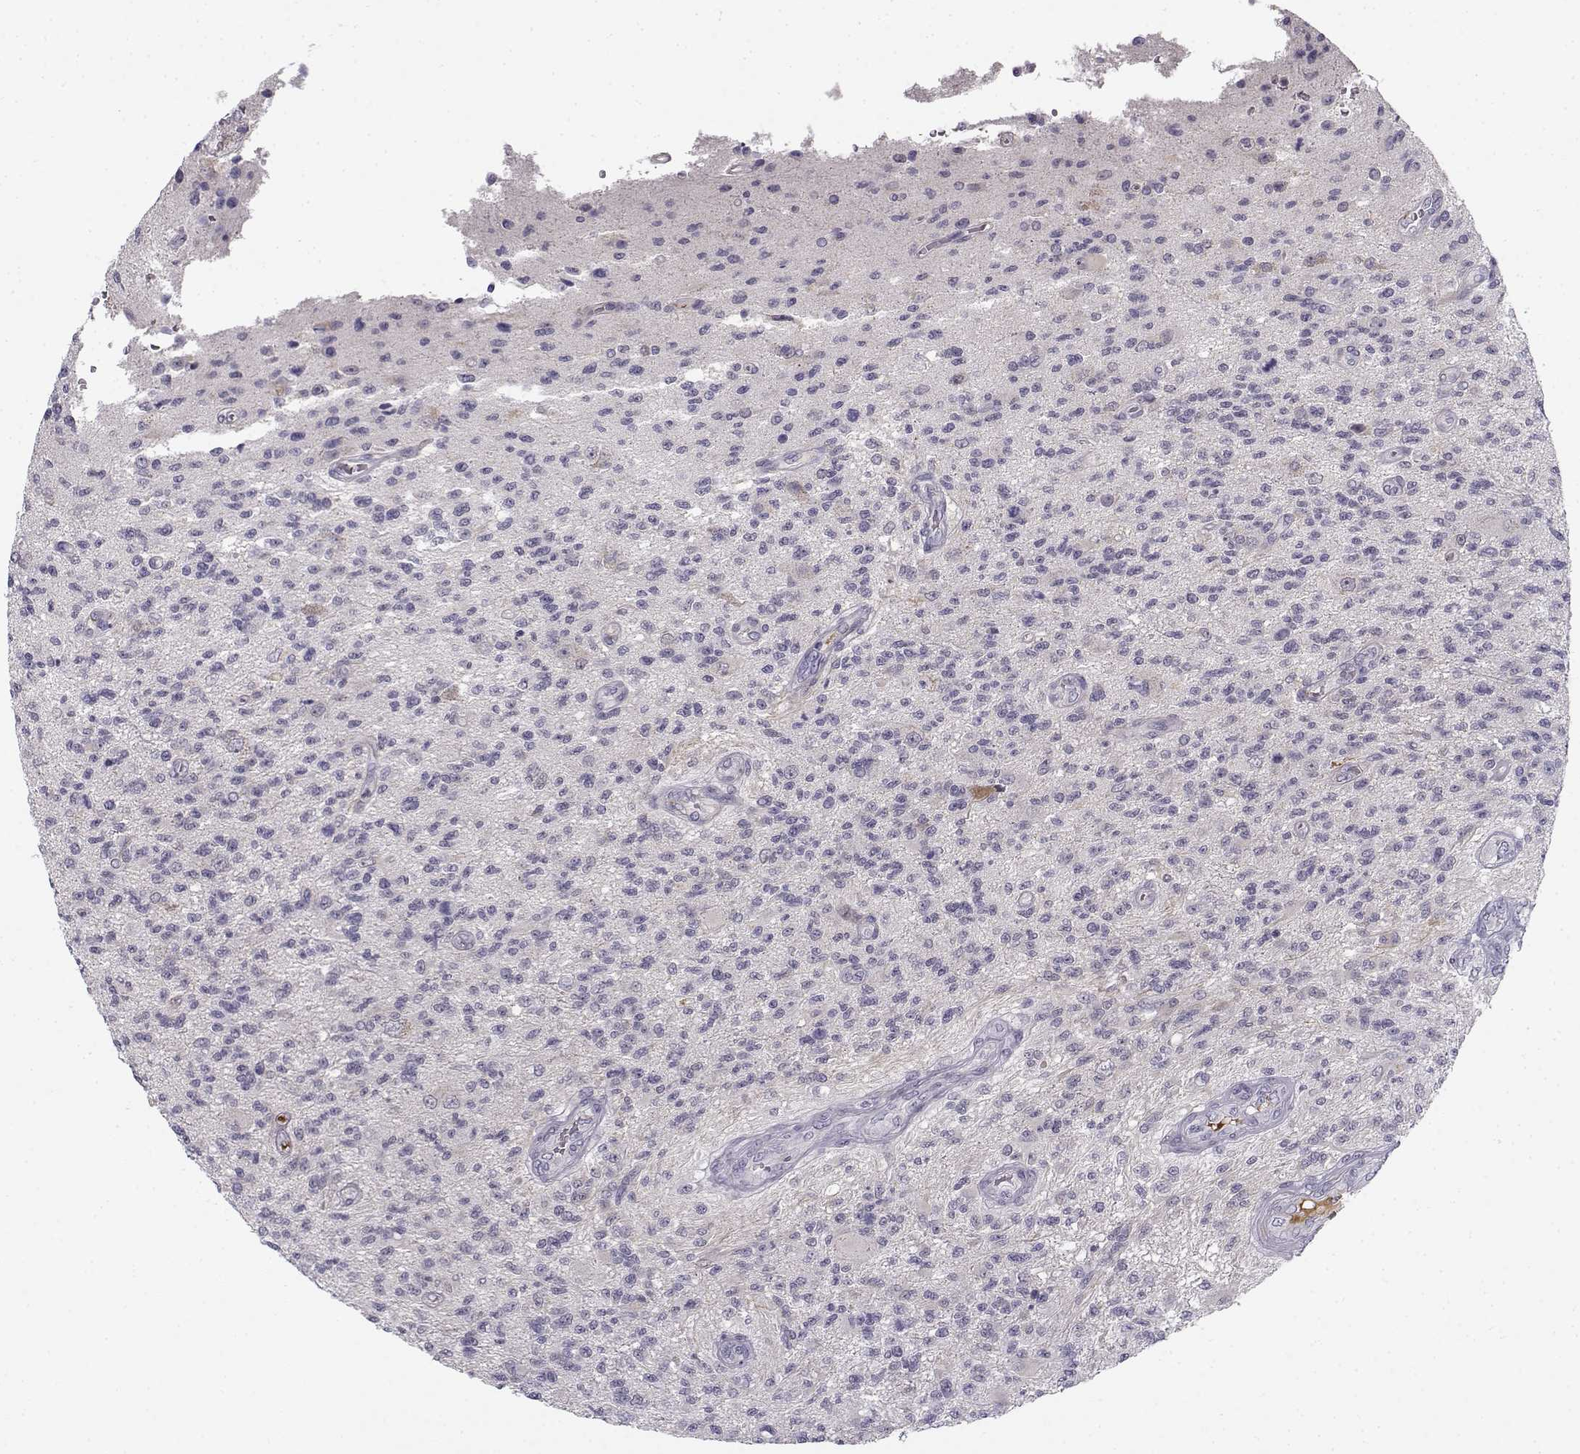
{"staining": {"intensity": "negative", "quantity": "none", "location": "none"}, "tissue": "glioma", "cell_type": "Tumor cells", "image_type": "cancer", "snomed": [{"axis": "morphology", "description": "Glioma, malignant, High grade"}, {"axis": "topography", "description": "Brain"}], "caption": "Glioma was stained to show a protein in brown. There is no significant positivity in tumor cells. (DAB (3,3'-diaminobenzidine) immunohistochemistry, high magnification).", "gene": "DDX25", "patient": {"sex": "male", "age": 56}}